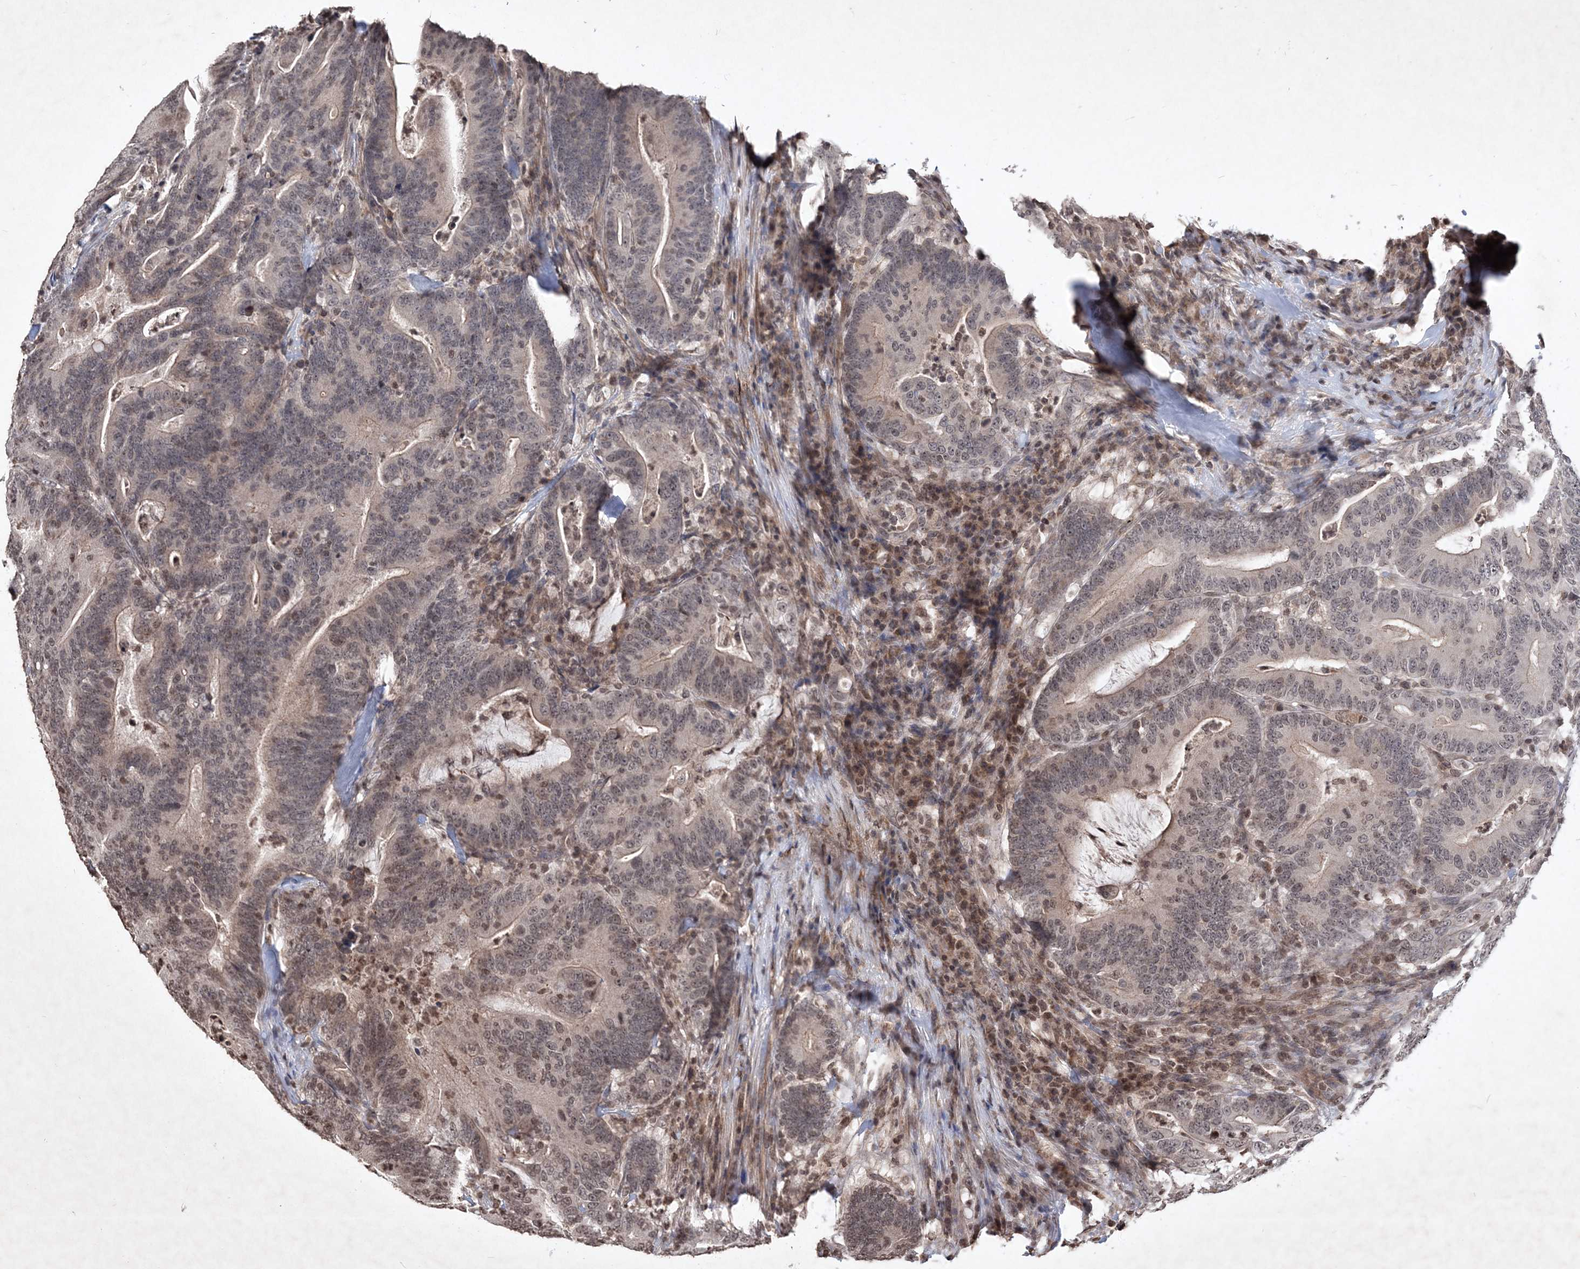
{"staining": {"intensity": "moderate", "quantity": "<25%", "location": "nuclear"}, "tissue": "colorectal cancer", "cell_type": "Tumor cells", "image_type": "cancer", "snomed": [{"axis": "morphology", "description": "Adenocarcinoma, NOS"}, {"axis": "topography", "description": "Colon"}], "caption": "Tumor cells exhibit low levels of moderate nuclear staining in about <25% of cells in human colorectal cancer (adenocarcinoma). (DAB (3,3'-diaminobenzidine) IHC with brightfield microscopy, high magnification).", "gene": "SOWAHB", "patient": {"sex": "female", "age": 66}}